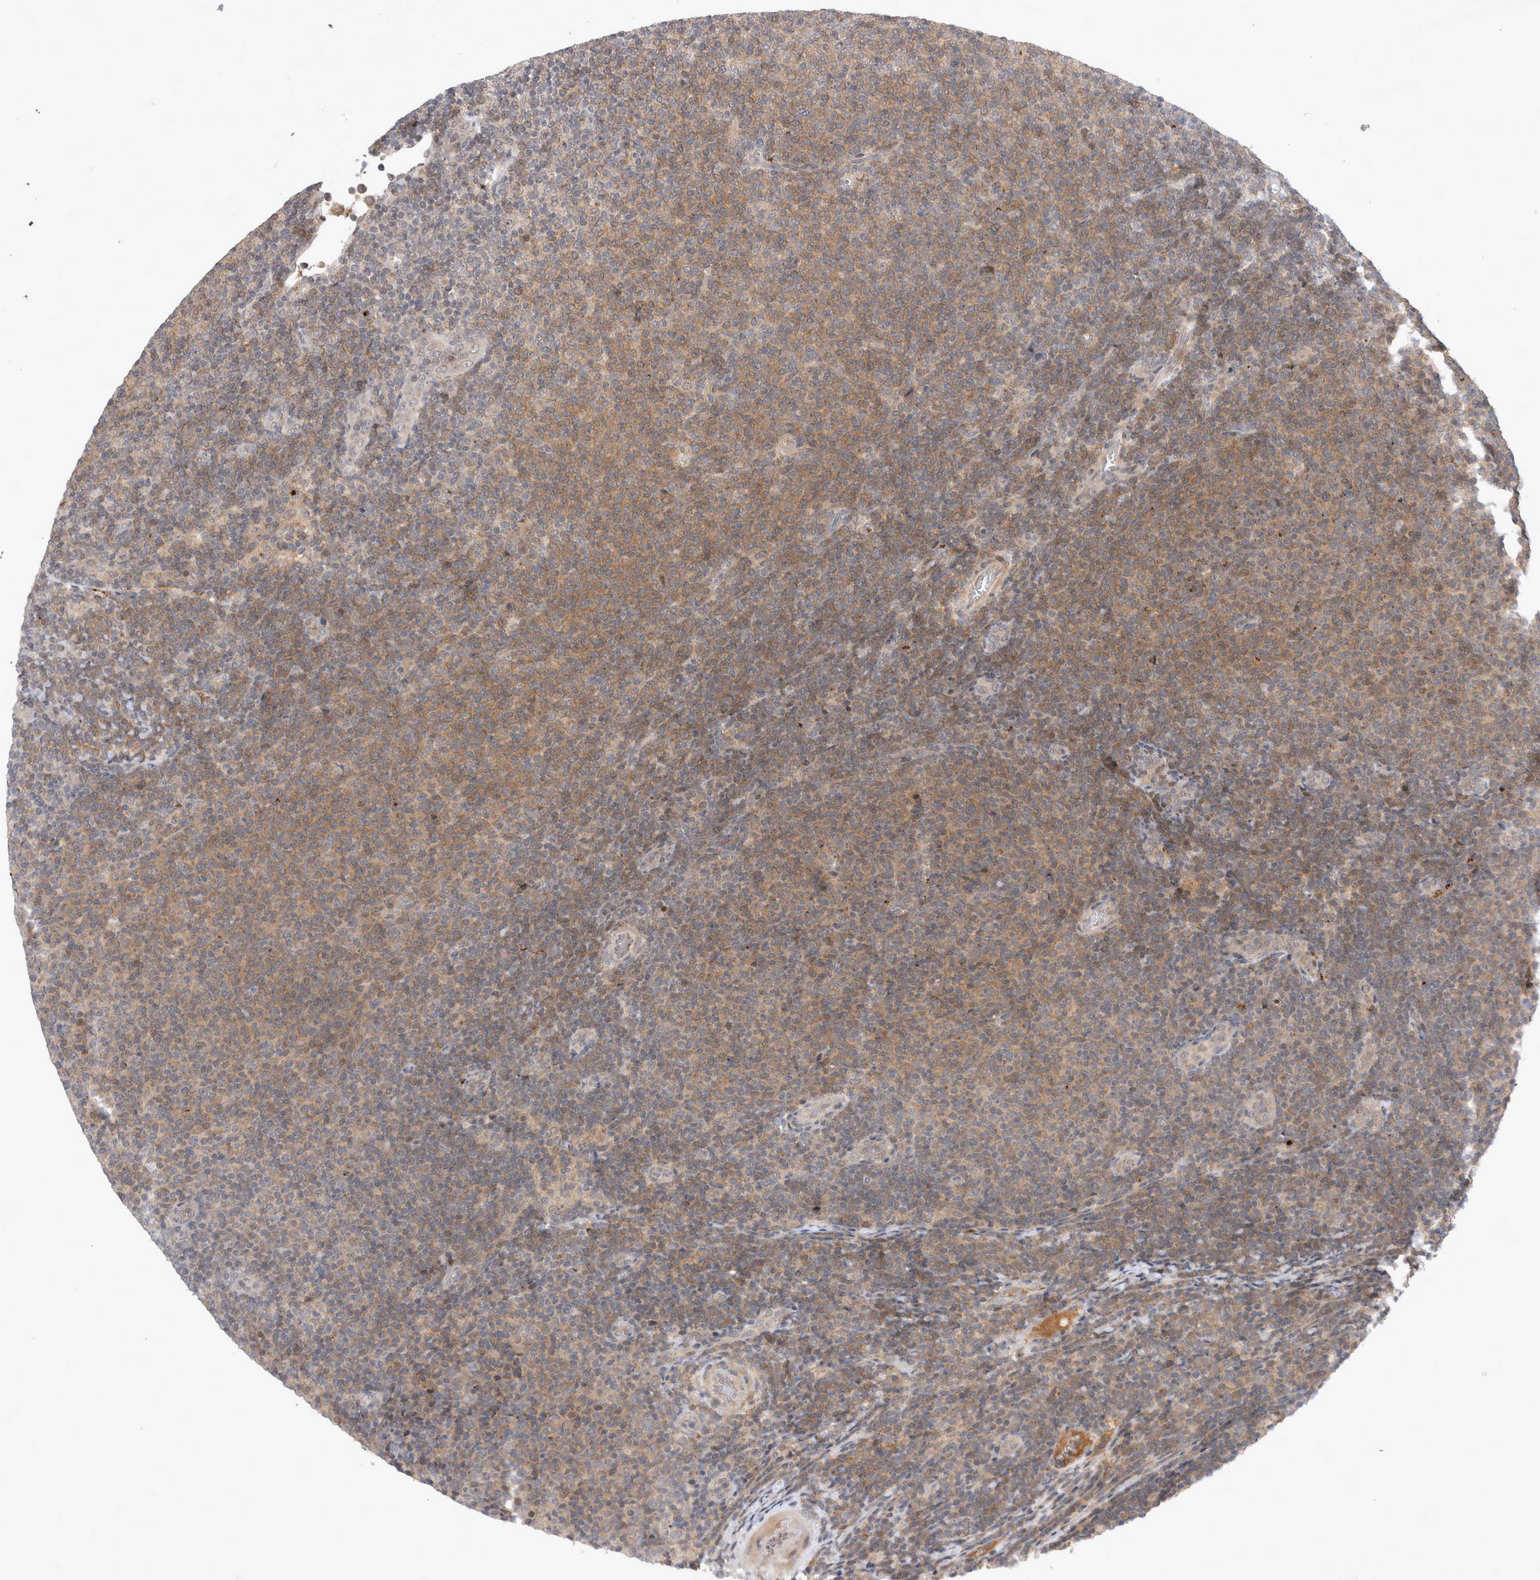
{"staining": {"intensity": "weak", "quantity": ">75%", "location": "cytoplasmic/membranous"}, "tissue": "lymphoma", "cell_type": "Tumor cells", "image_type": "cancer", "snomed": [{"axis": "morphology", "description": "Malignant lymphoma, non-Hodgkin's type, Low grade"}, {"axis": "topography", "description": "Lymph node"}], "caption": "Weak cytoplasmic/membranous staining for a protein is identified in approximately >75% of tumor cells of low-grade malignant lymphoma, non-Hodgkin's type using IHC.", "gene": "PLEKHM1", "patient": {"sex": "male", "age": 66}}